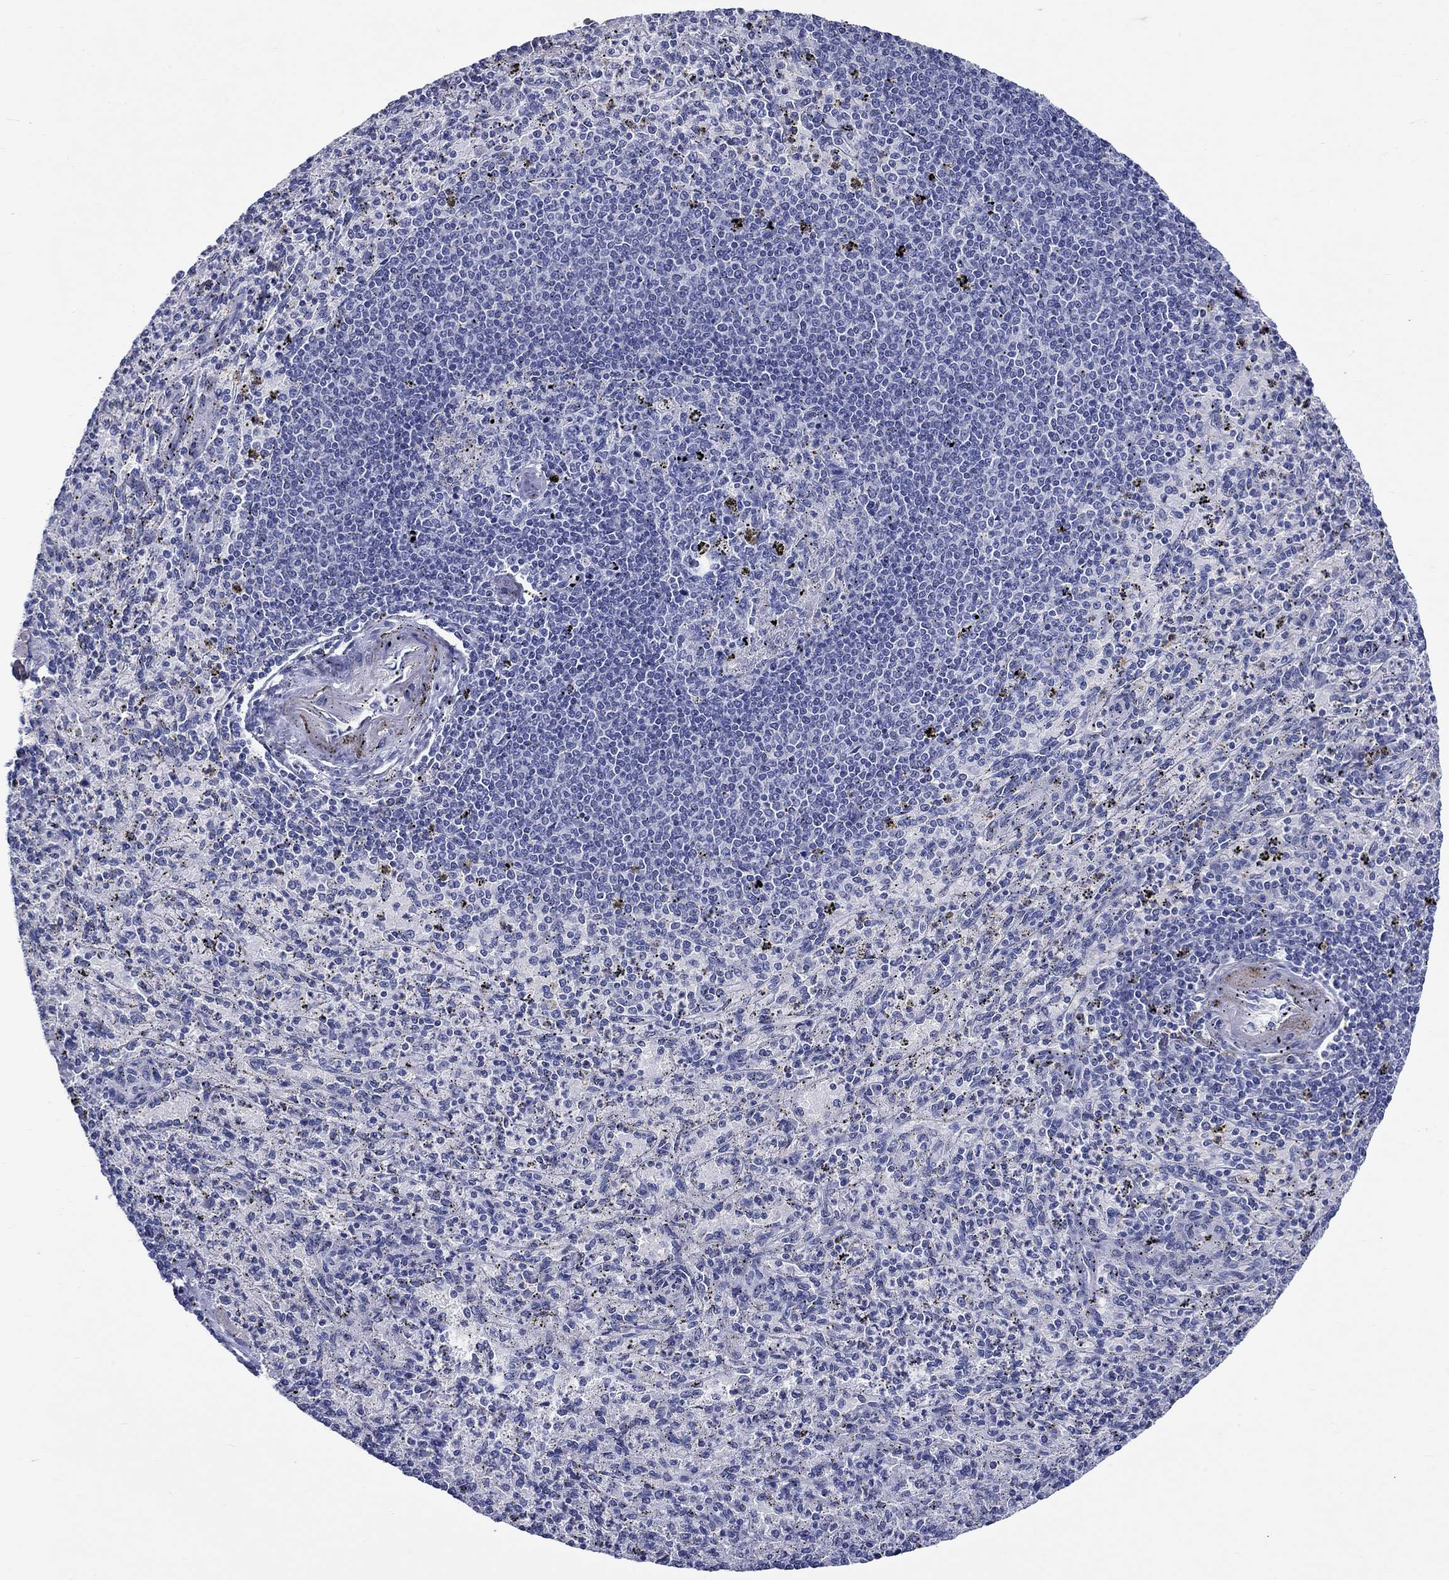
{"staining": {"intensity": "negative", "quantity": "none", "location": "none"}, "tissue": "spleen", "cell_type": "Cells in red pulp", "image_type": "normal", "snomed": [{"axis": "morphology", "description": "Normal tissue, NOS"}, {"axis": "topography", "description": "Spleen"}], "caption": "High magnification brightfield microscopy of unremarkable spleen stained with DAB (brown) and counterstained with hematoxylin (blue): cells in red pulp show no significant staining. (Stains: DAB immunohistochemistry (IHC) with hematoxylin counter stain, Microscopy: brightfield microscopy at high magnification).", "gene": "CRYGS", "patient": {"sex": "male", "age": 60}}